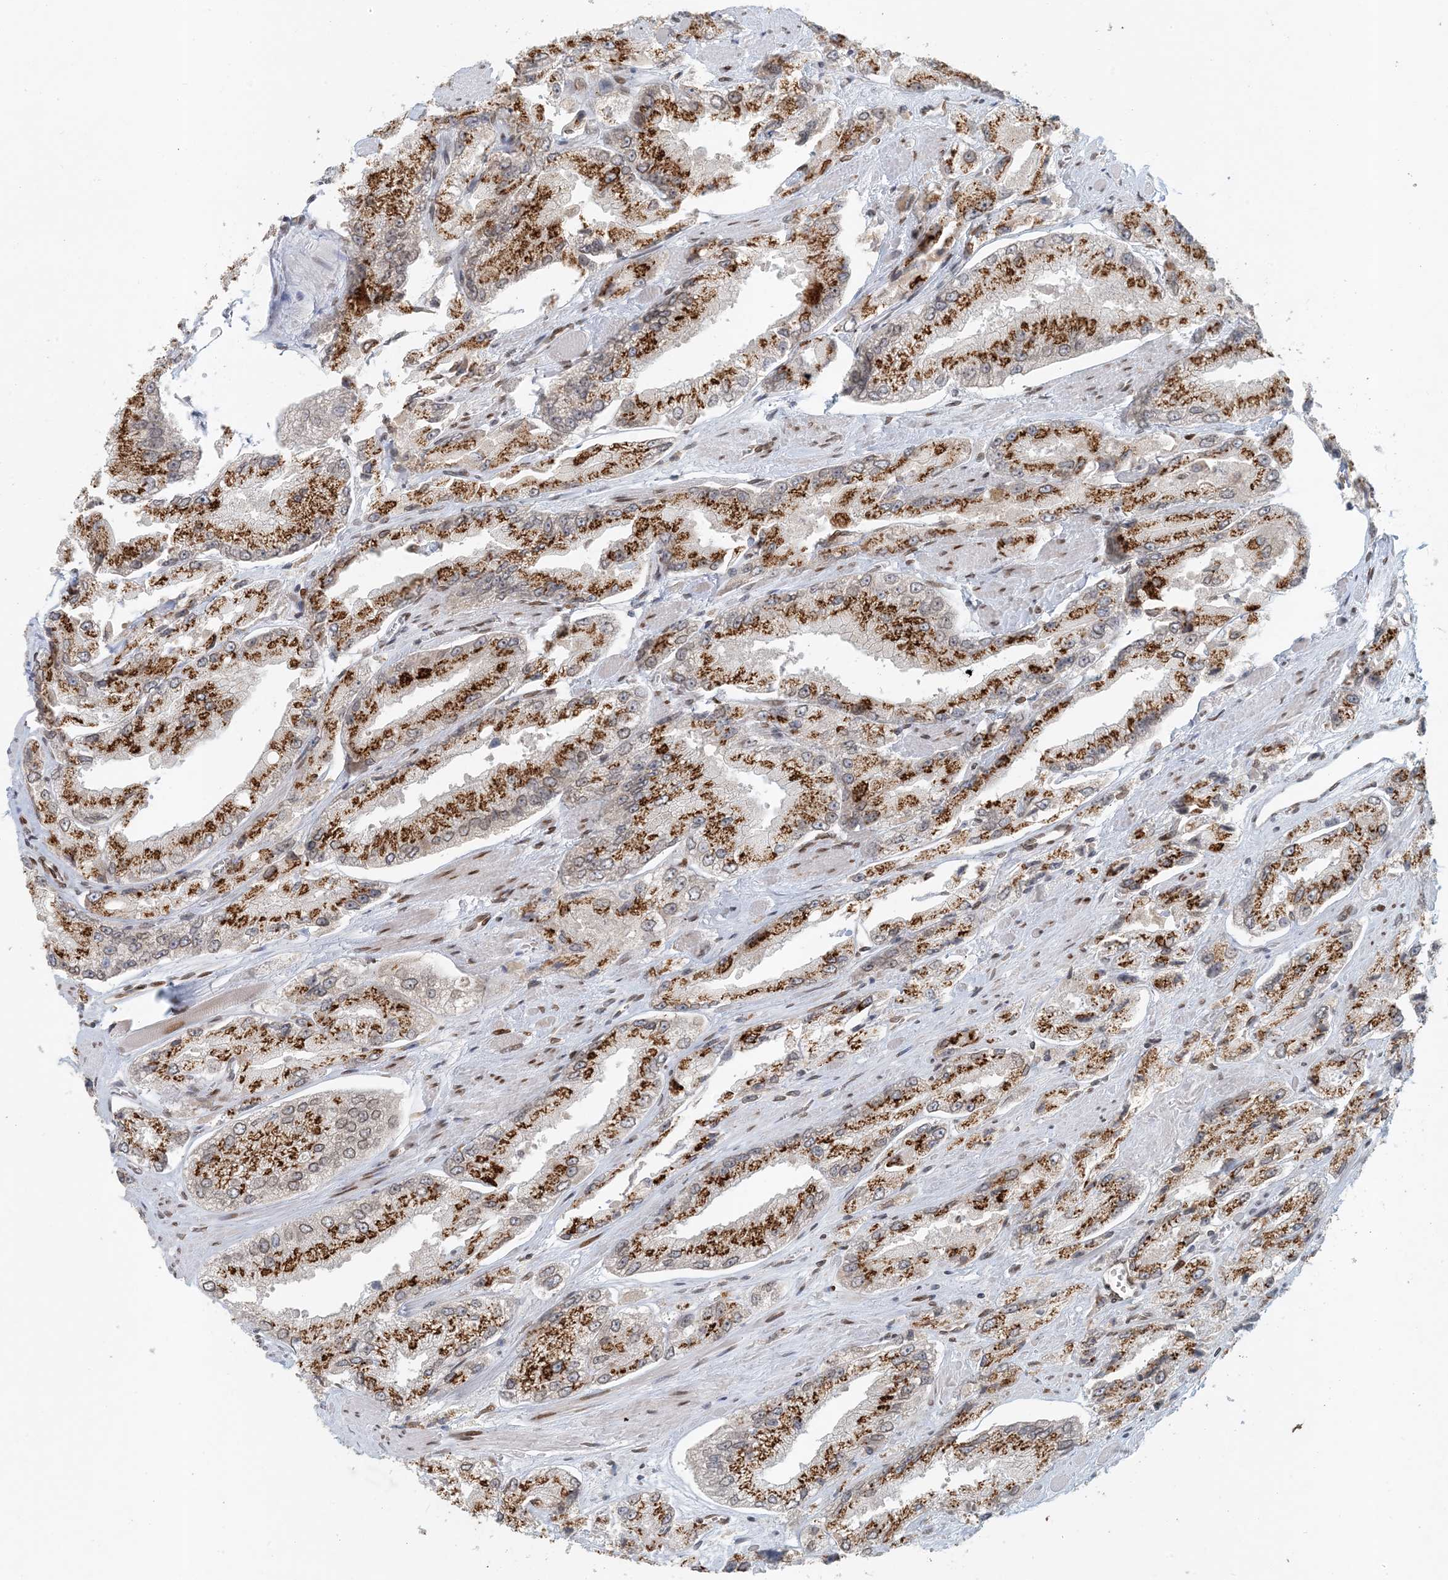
{"staining": {"intensity": "strong", "quantity": ">75%", "location": "cytoplasmic/membranous"}, "tissue": "prostate cancer", "cell_type": "Tumor cells", "image_type": "cancer", "snomed": [{"axis": "morphology", "description": "Adenocarcinoma, High grade"}, {"axis": "topography", "description": "Prostate"}], "caption": "This is a photomicrograph of IHC staining of prostate cancer, which shows strong expression in the cytoplasmic/membranous of tumor cells.", "gene": "SLC35A2", "patient": {"sex": "male", "age": 58}}